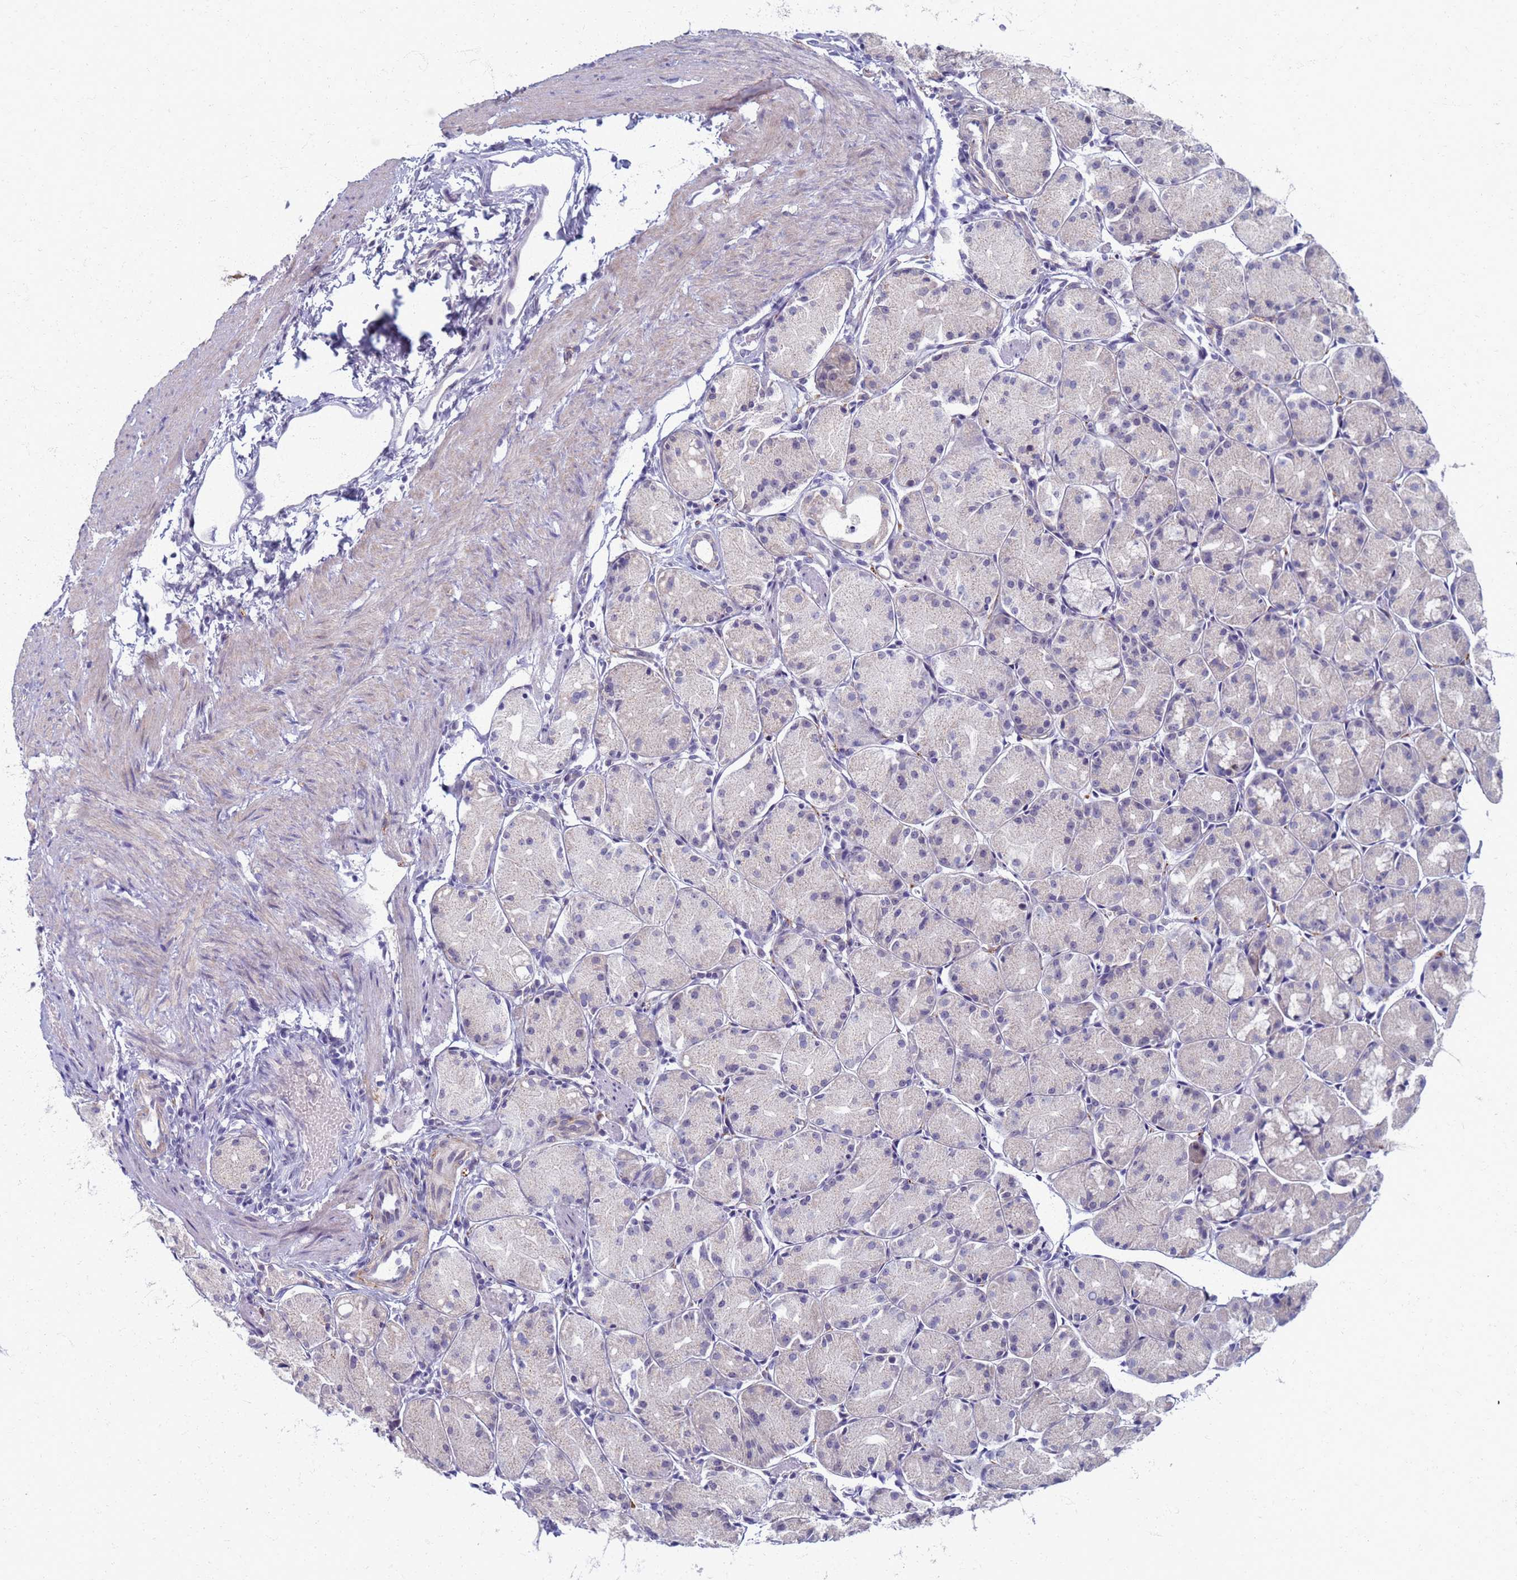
{"staining": {"intensity": "negative", "quantity": "none", "location": "none"}, "tissue": "stomach", "cell_type": "Glandular cells", "image_type": "normal", "snomed": [{"axis": "morphology", "description": "Normal tissue, NOS"}, {"axis": "topography", "description": "Stomach, upper"}], "caption": "Immunohistochemistry (IHC) of unremarkable stomach reveals no positivity in glandular cells.", "gene": "CLCA2", "patient": {"sex": "male", "age": 47}}